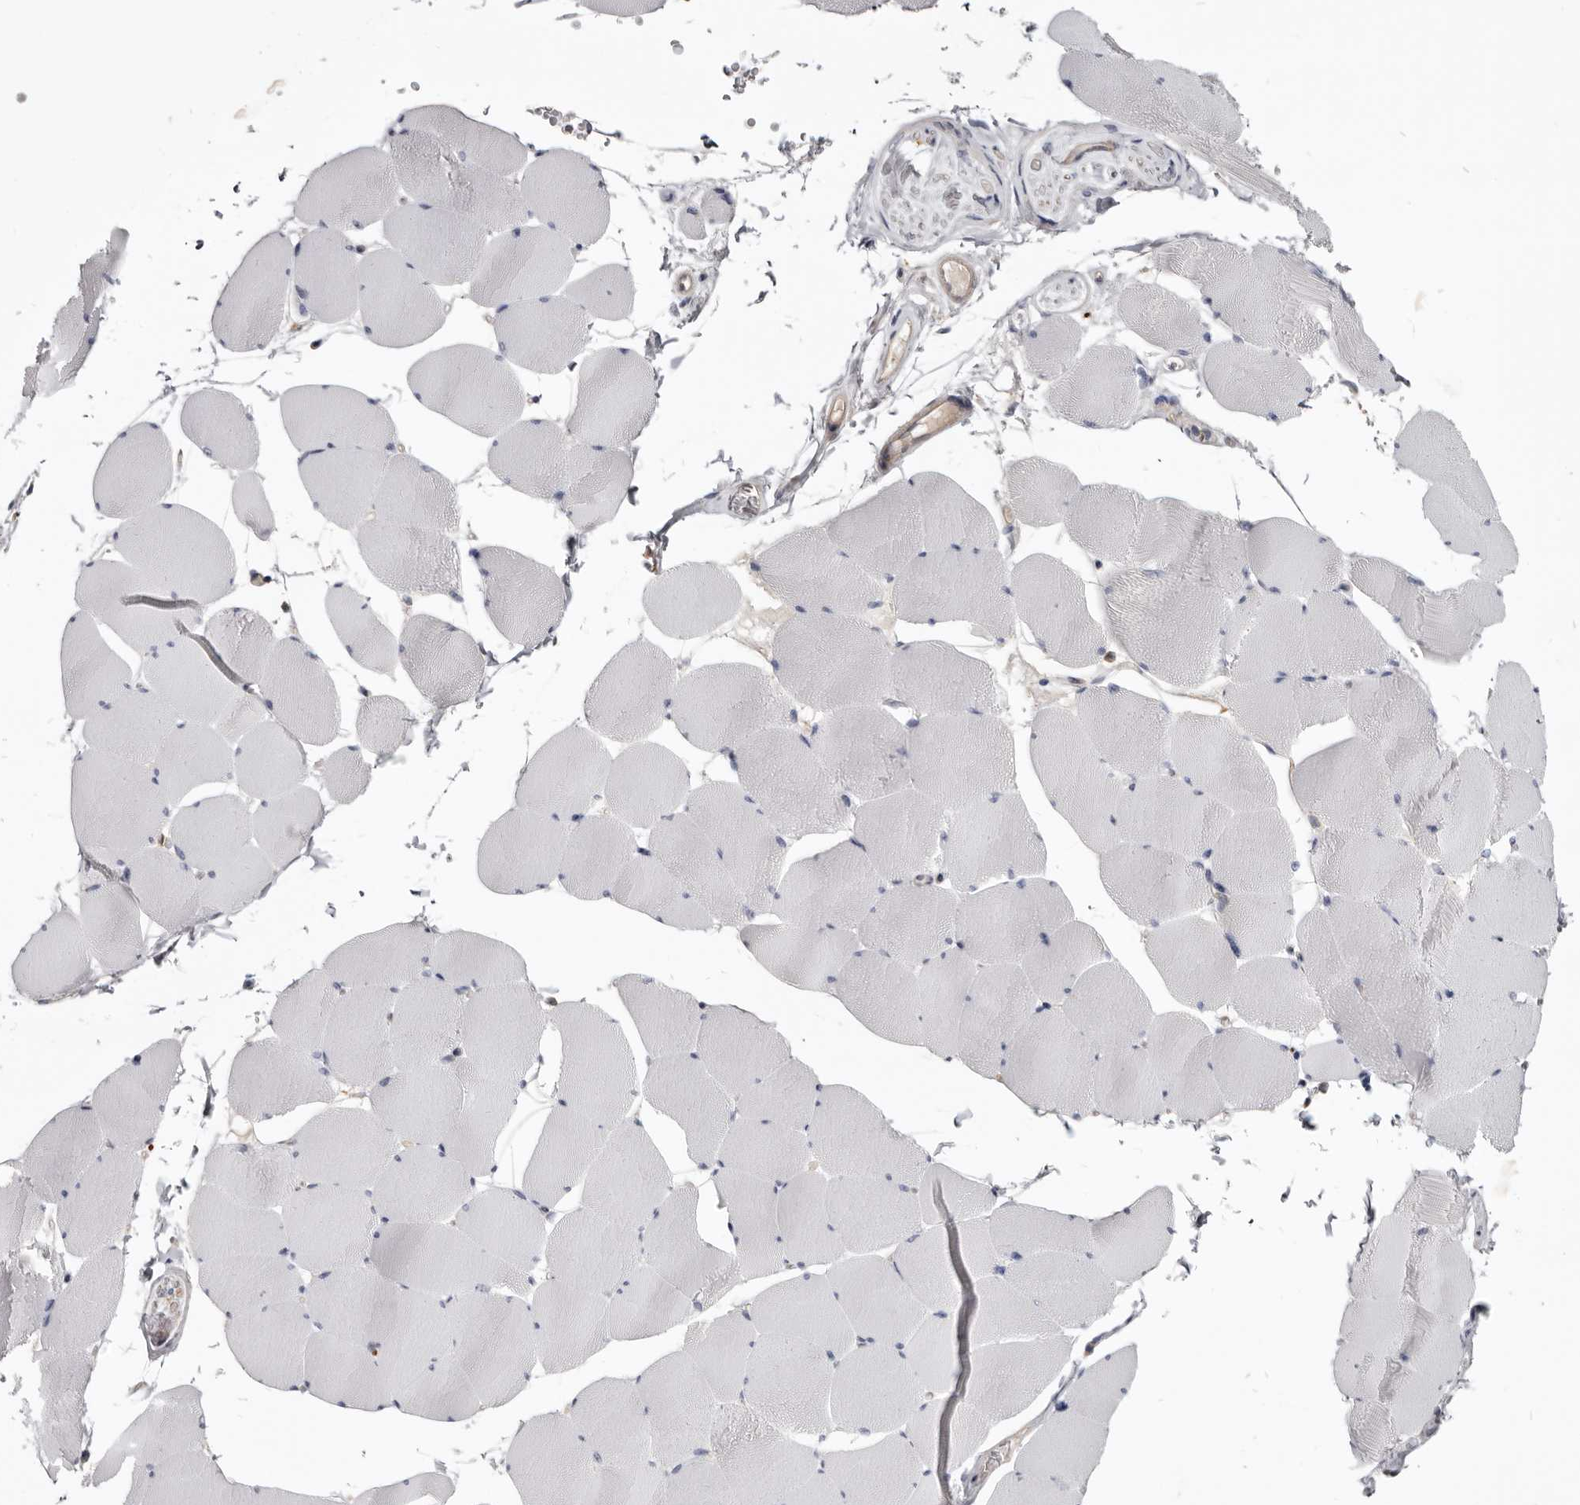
{"staining": {"intensity": "negative", "quantity": "none", "location": "none"}, "tissue": "skeletal muscle", "cell_type": "Myocytes", "image_type": "normal", "snomed": [{"axis": "morphology", "description": "Normal tissue, NOS"}, {"axis": "topography", "description": "Skeletal muscle"}], "caption": "An immunohistochemistry photomicrograph of benign skeletal muscle is shown. There is no staining in myocytes of skeletal muscle.", "gene": "CBL", "patient": {"sex": "male", "age": 62}}